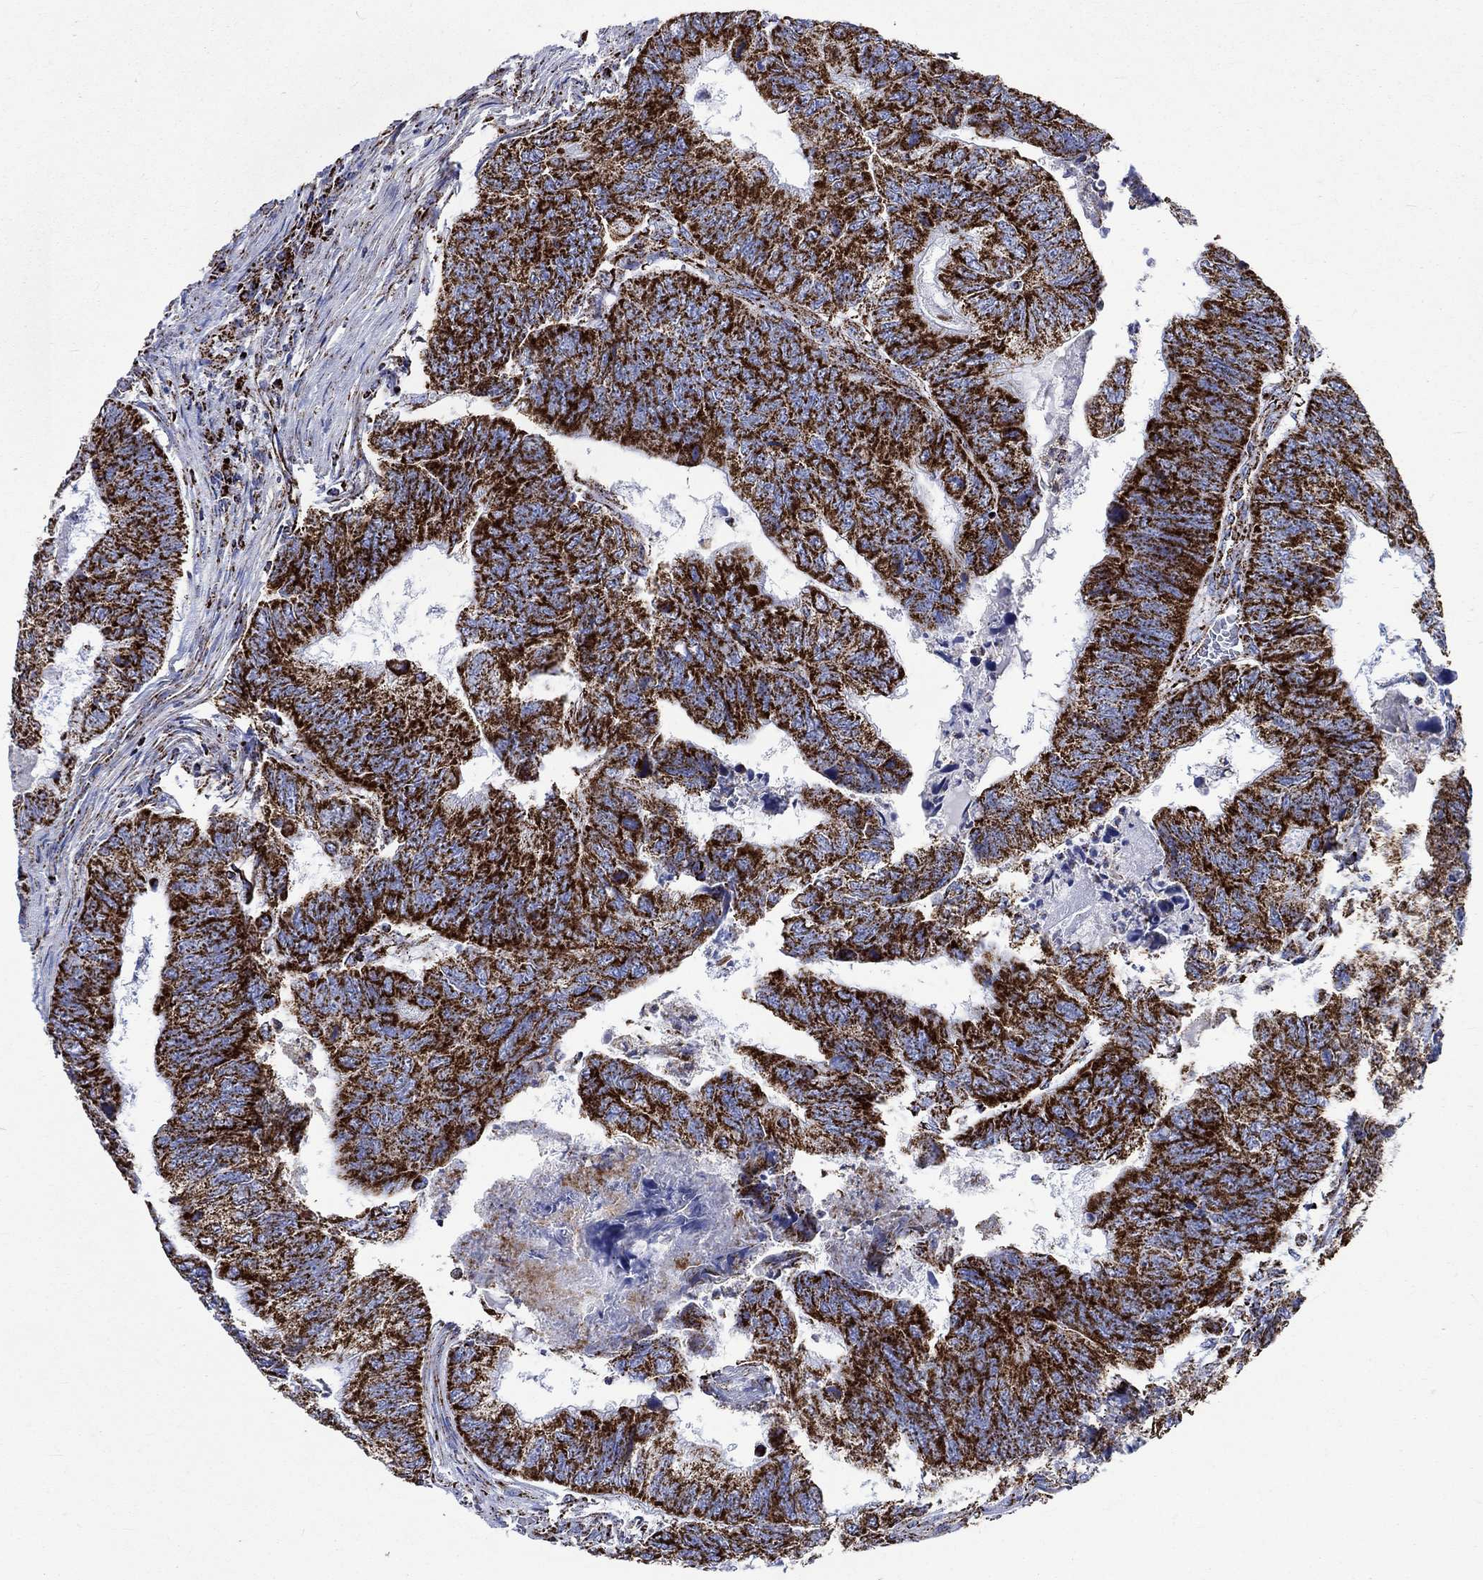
{"staining": {"intensity": "strong", "quantity": ">75%", "location": "cytoplasmic/membranous"}, "tissue": "colorectal cancer", "cell_type": "Tumor cells", "image_type": "cancer", "snomed": [{"axis": "morphology", "description": "Adenocarcinoma, NOS"}, {"axis": "topography", "description": "Colon"}], "caption": "Tumor cells exhibit high levels of strong cytoplasmic/membranous positivity in approximately >75% of cells in human adenocarcinoma (colorectal).", "gene": "RCE1", "patient": {"sex": "female", "age": 67}}